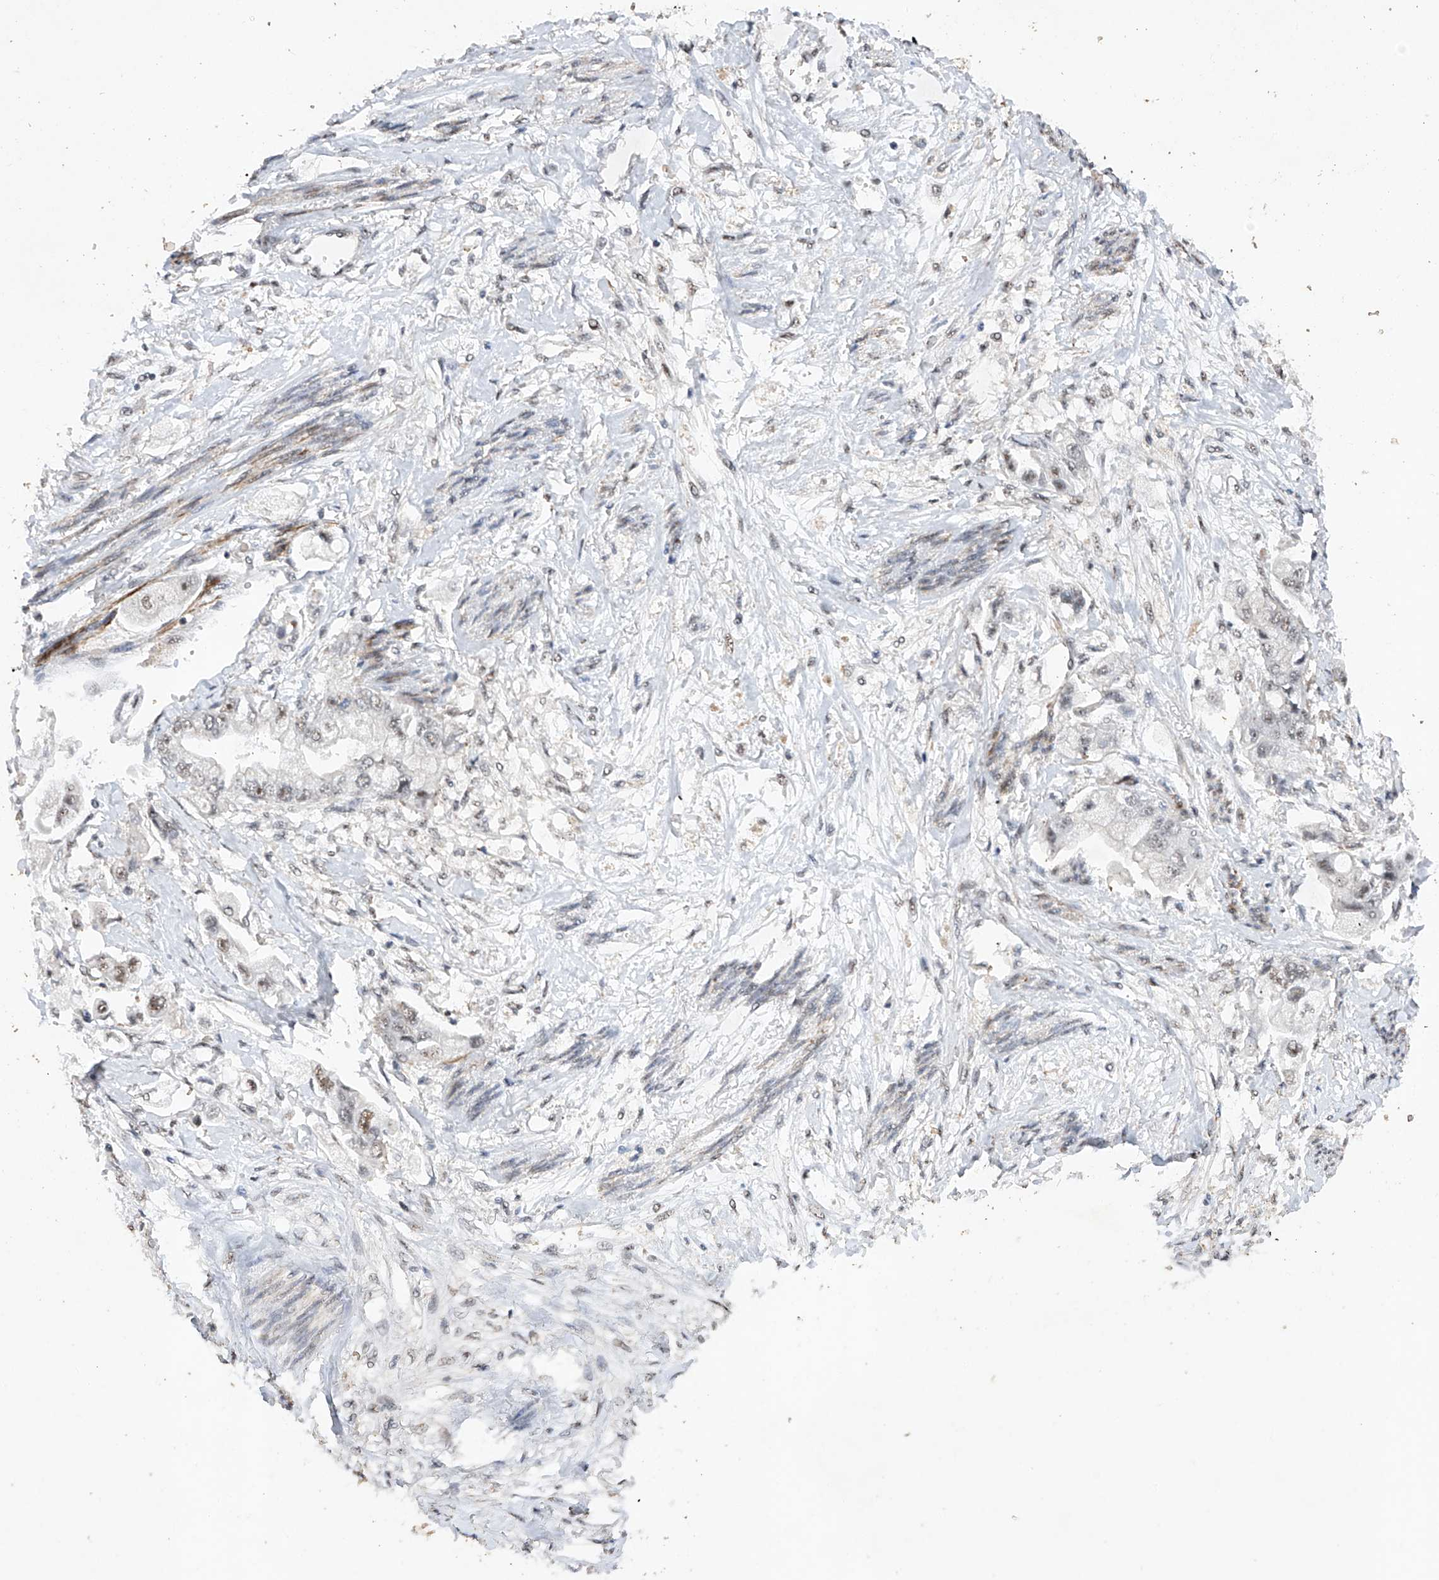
{"staining": {"intensity": "weak", "quantity": "25%-75%", "location": "nuclear"}, "tissue": "stomach cancer", "cell_type": "Tumor cells", "image_type": "cancer", "snomed": [{"axis": "morphology", "description": "Adenocarcinoma, NOS"}, {"axis": "topography", "description": "Stomach"}], "caption": "Human adenocarcinoma (stomach) stained for a protein (brown) reveals weak nuclear positive expression in about 25%-75% of tumor cells.", "gene": "NFATC4", "patient": {"sex": "male", "age": 62}}